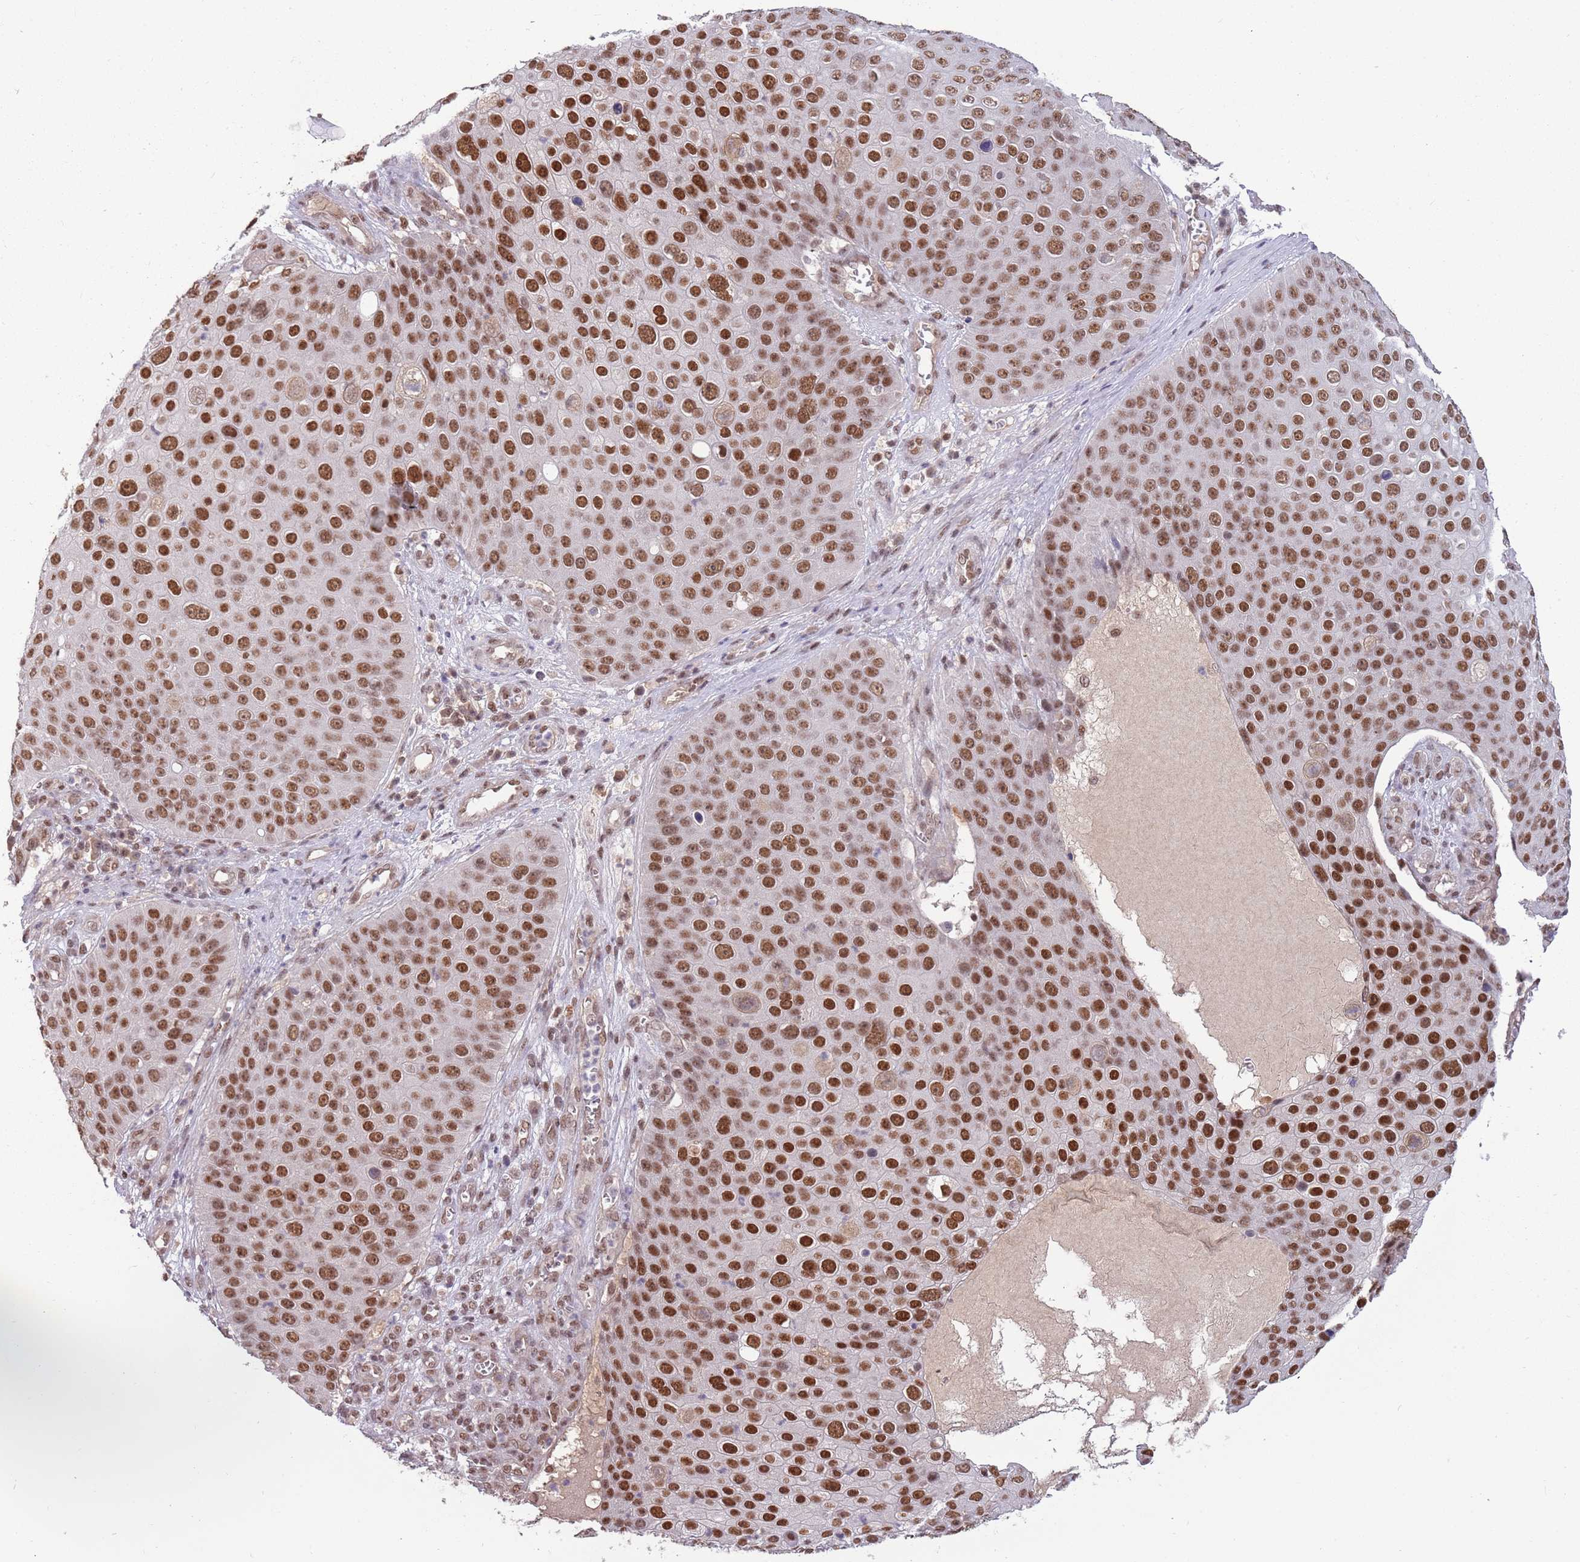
{"staining": {"intensity": "strong", "quantity": ">75%", "location": "nuclear"}, "tissue": "skin cancer", "cell_type": "Tumor cells", "image_type": "cancer", "snomed": [{"axis": "morphology", "description": "Squamous cell carcinoma, NOS"}, {"axis": "topography", "description": "Skin"}], "caption": "A histopathology image of skin cancer (squamous cell carcinoma) stained for a protein demonstrates strong nuclear brown staining in tumor cells. The protein of interest is shown in brown color, while the nuclei are stained blue.", "gene": "ZBTB7A", "patient": {"sex": "male", "age": 71}}